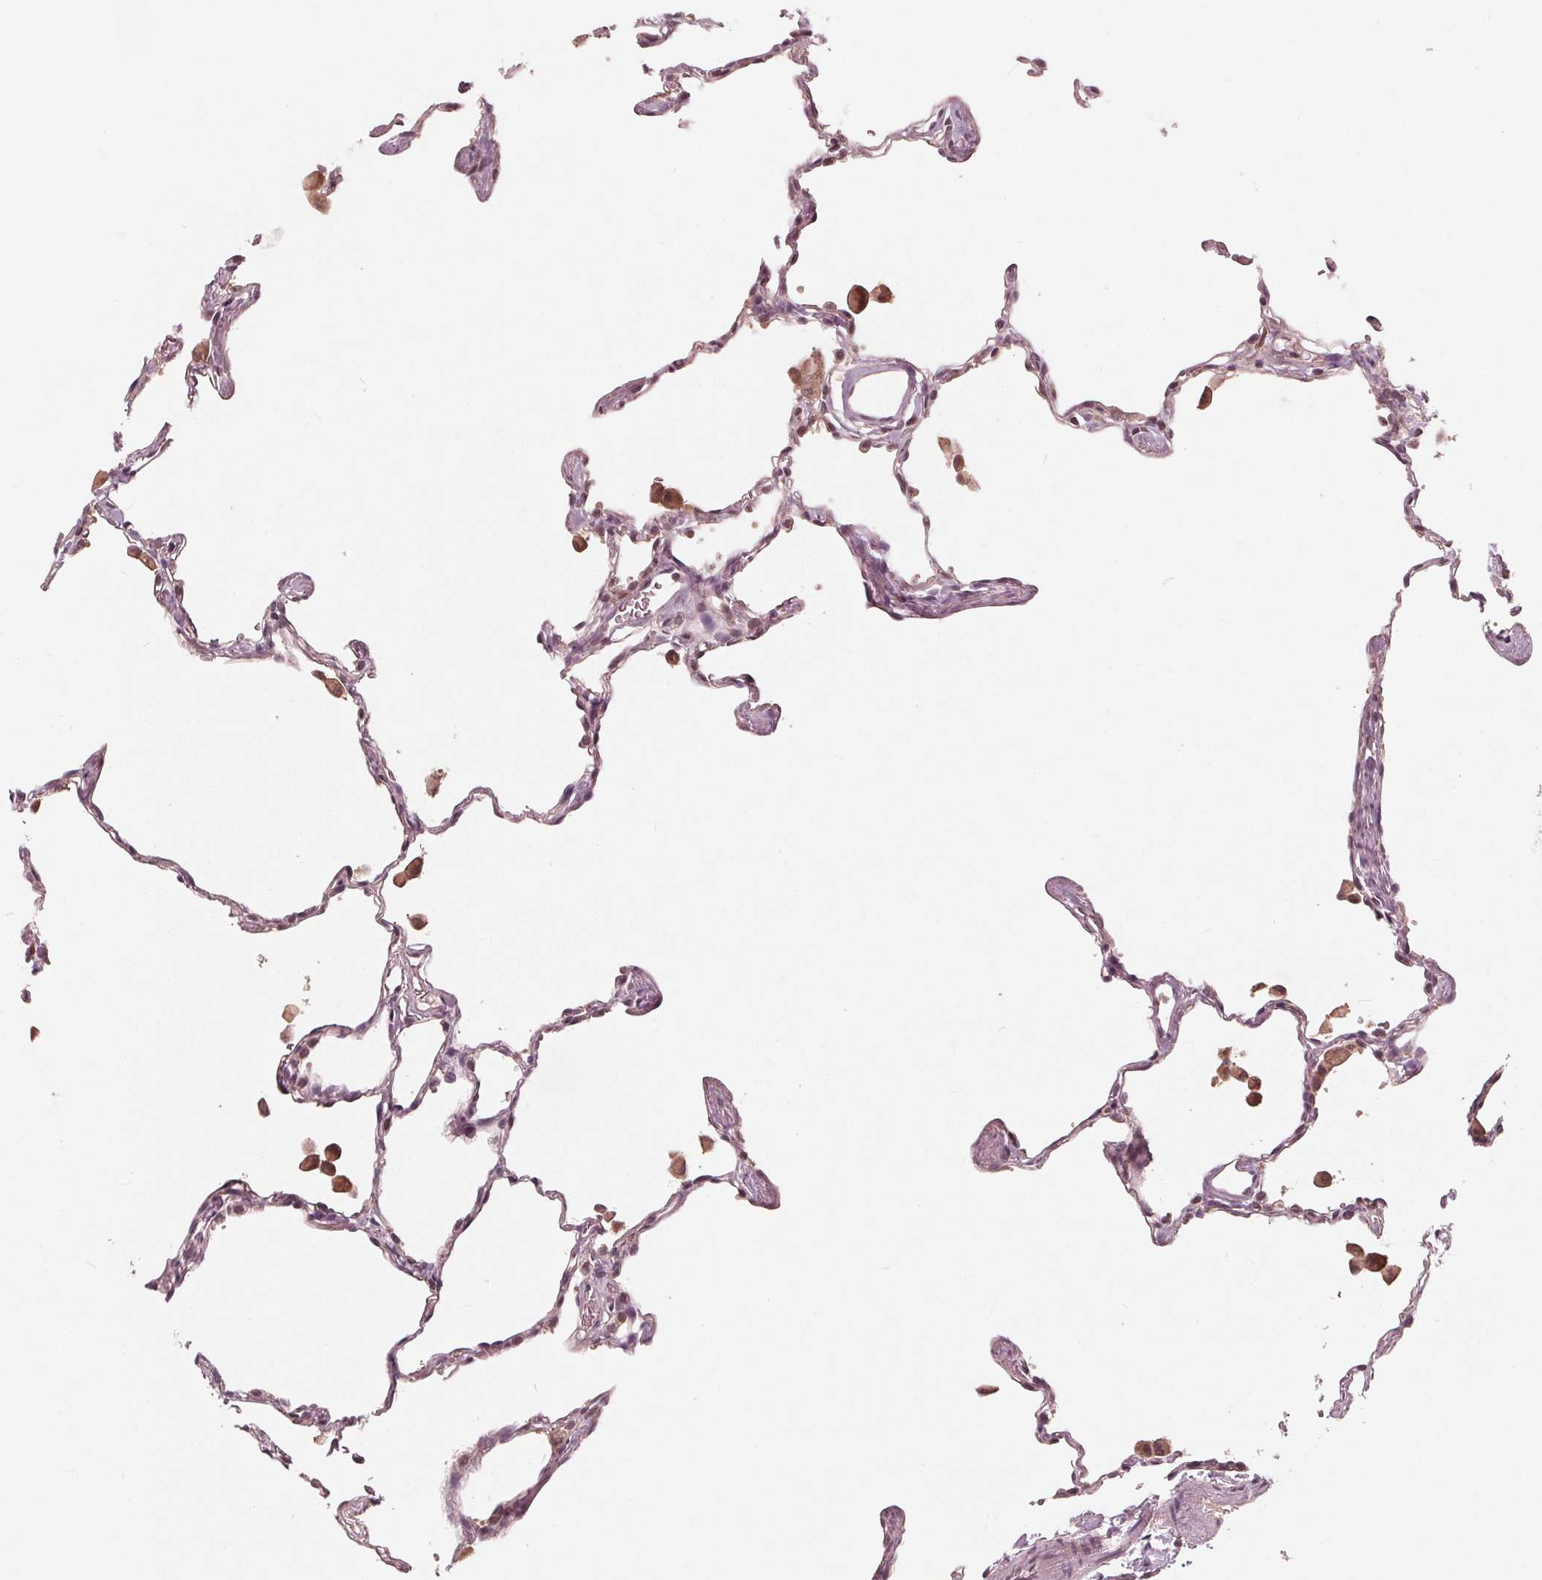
{"staining": {"intensity": "negative", "quantity": "none", "location": "none"}, "tissue": "lung", "cell_type": "Alveolar cells", "image_type": "normal", "snomed": [{"axis": "morphology", "description": "Normal tissue, NOS"}, {"axis": "topography", "description": "Lung"}], "caption": "The photomicrograph displays no significant expression in alveolar cells of lung. (IHC, brightfield microscopy, high magnification).", "gene": "UBALD1", "patient": {"sex": "female", "age": 47}}